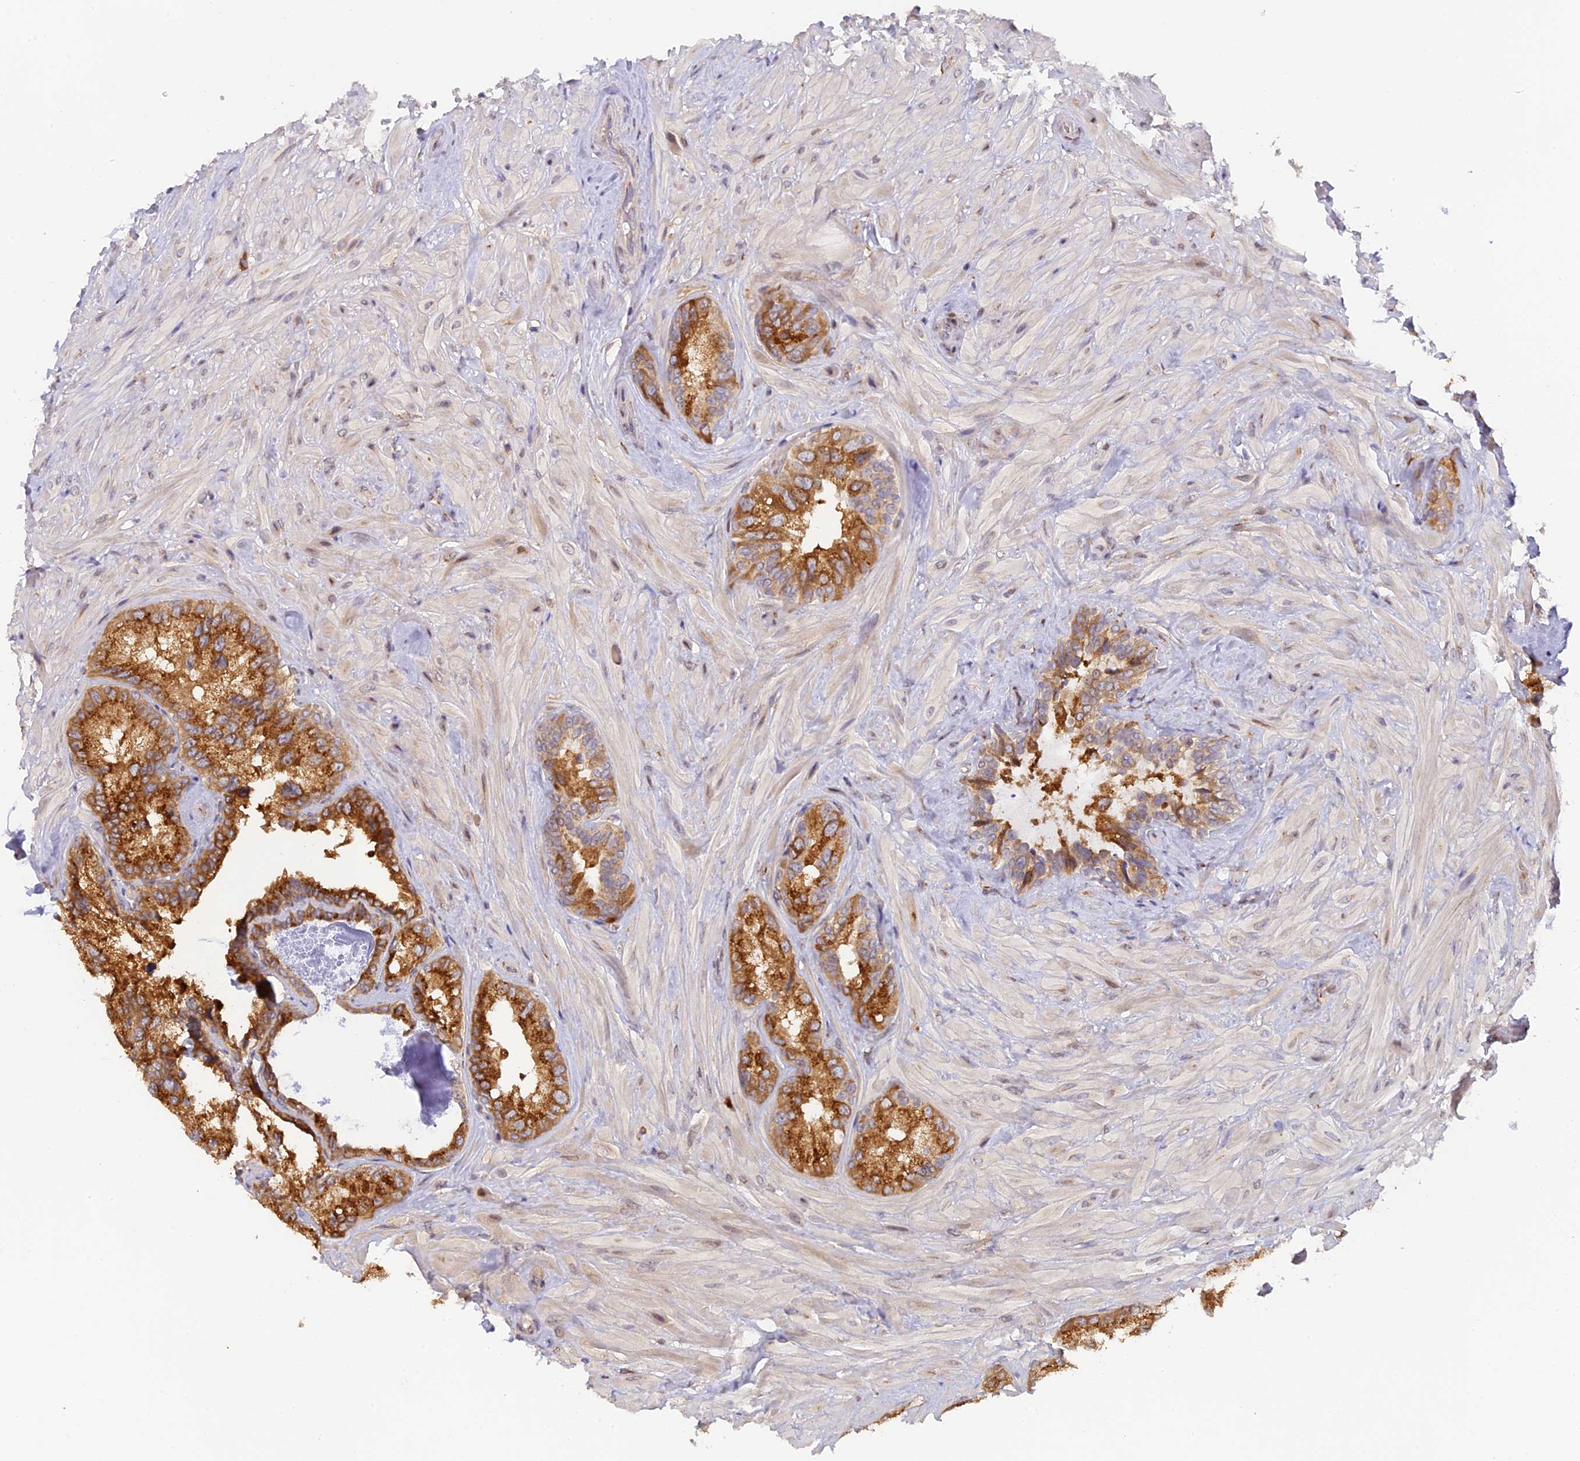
{"staining": {"intensity": "strong", "quantity": ">75%", "location": "cytoplasmic/membranous"}, "tissue": "seminal vesicle", "cell_type": "Glandular cells", "image_type": "normal", "snomed": [{"axis": "morphology", "description": "Normal tissue, NOS"}, {"axis": "topography", "description": "Seminal veicle"}, {"axis": "topography", "description": "Peripheral nerve tissue"}], "caption": "This photomicrograph exhibits IHC staining of benign human seminal vesicle, with high strong cytoplasmic/membranous staining in approximately >75% of glandular cells.", "gene": "SNX17", "patient": {"sex": "male", "age": 67}}